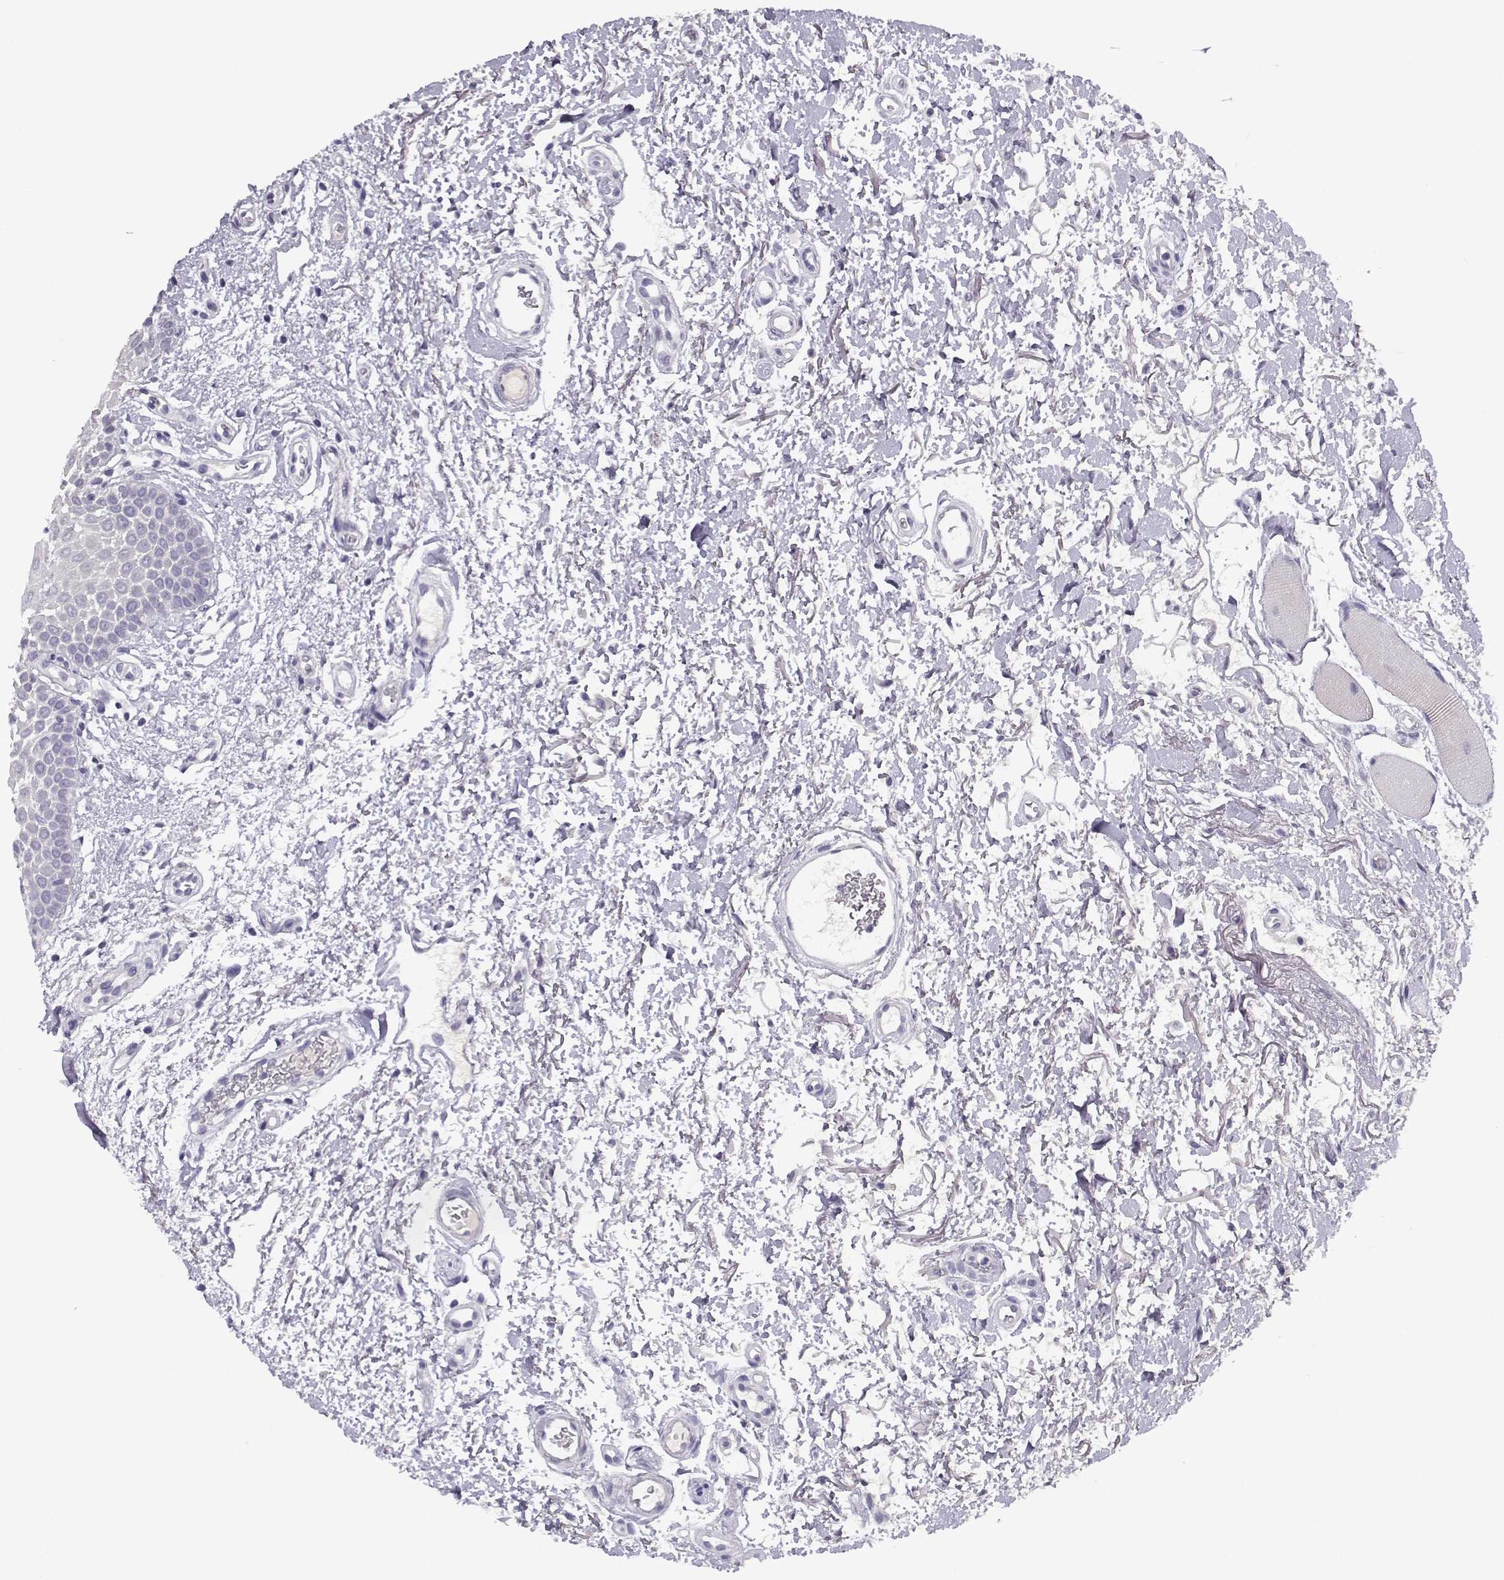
{"staining": {"intensity": "negative", "quantity": "none", "location": "none"}, "tissue": "oral mucosa", "cell_type": "Squamous epithelial cells", "image_type": "normal", "snomed": [{"axis": "morphology", "description": "Normal tissue, NOS"}, {"axis": "morphology", "description": "Squamous cell carcinoma, NOS"}, {"axis": "topography", "description": "Oral tissue"}, {"axis": "topography", "description": "Head-Neck"}], "caption": "Immunohistochemistry (IHC) photomicrograph of unremarkable oral mucosa: oral mucosa stained with DAB (3,3'-diaminobenzidine) displays no significant protein staining in squamous epithelial cells. Brightfield microscopy of immunohistochemistry stained with DAB (brown) and hematoxylin (blue), captured at high magnification.", "gene": "CFAP77", "patient": {"sex": "female", "age": 75}}